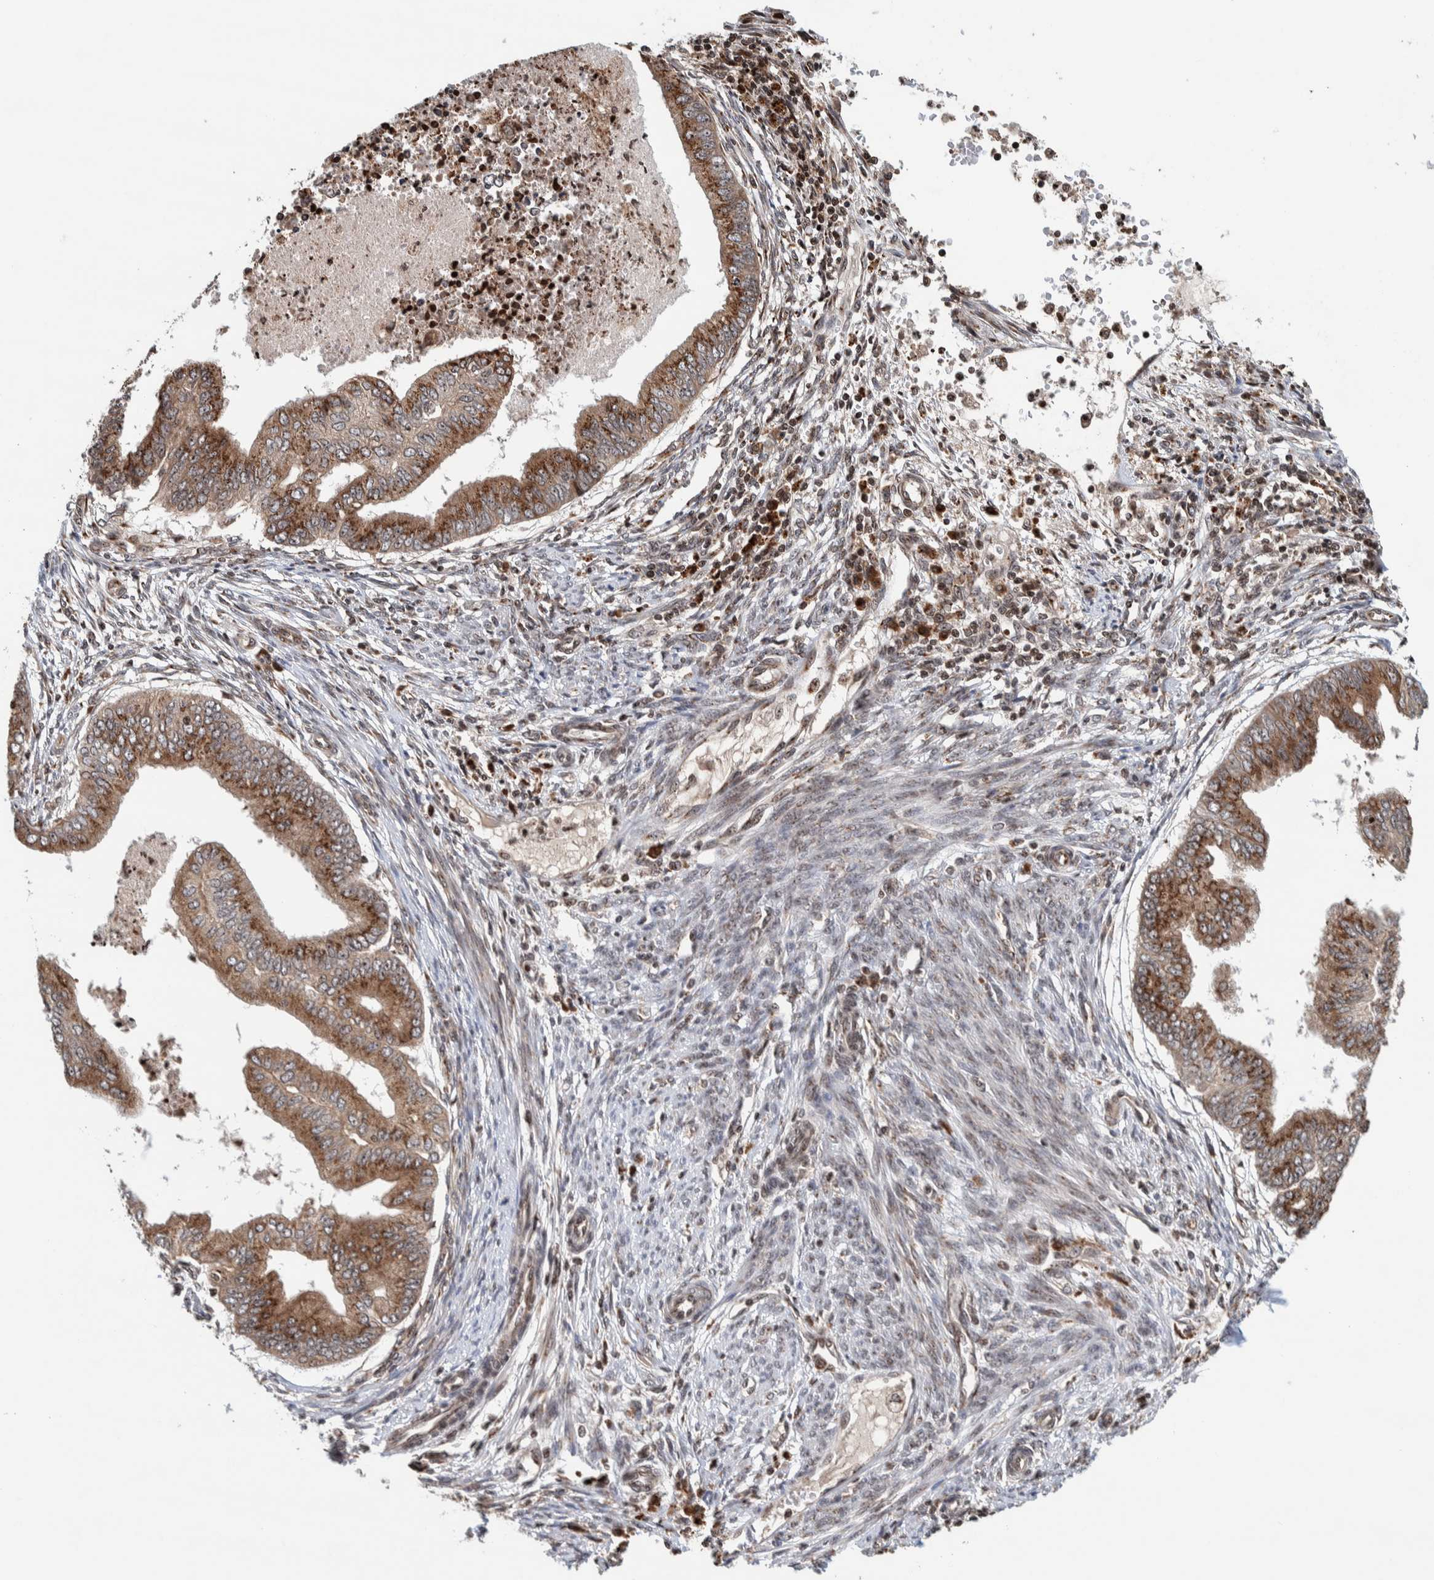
{"staining": {"intensity": "moderate", "quantity": ">75%", "location": "cytoplasmic/membranous"}, "tissue": "endometrial cancer", "cell_type": "Tumor cells", "image_type": "cancer", "snomed": [{"axis": "morphology", "description": "Polyp, NOS"}, {"axis": "morphology", "description": "Adenocarcinoma, NOS"}, {"axis": "morphology", "description": "Adenoma, NOS"}, {"axis": "topography", "description": "Endometrium"}], "caption": "Immunohistochemistry (IHC) (DAB) staining of human polyp (endometrial) exhibits moderate cytoplasmic/membranous protein positivity in about >75% of tumor cells.", "gene": "CCDC182", "patient": {"sex": "female", "age": 79}}